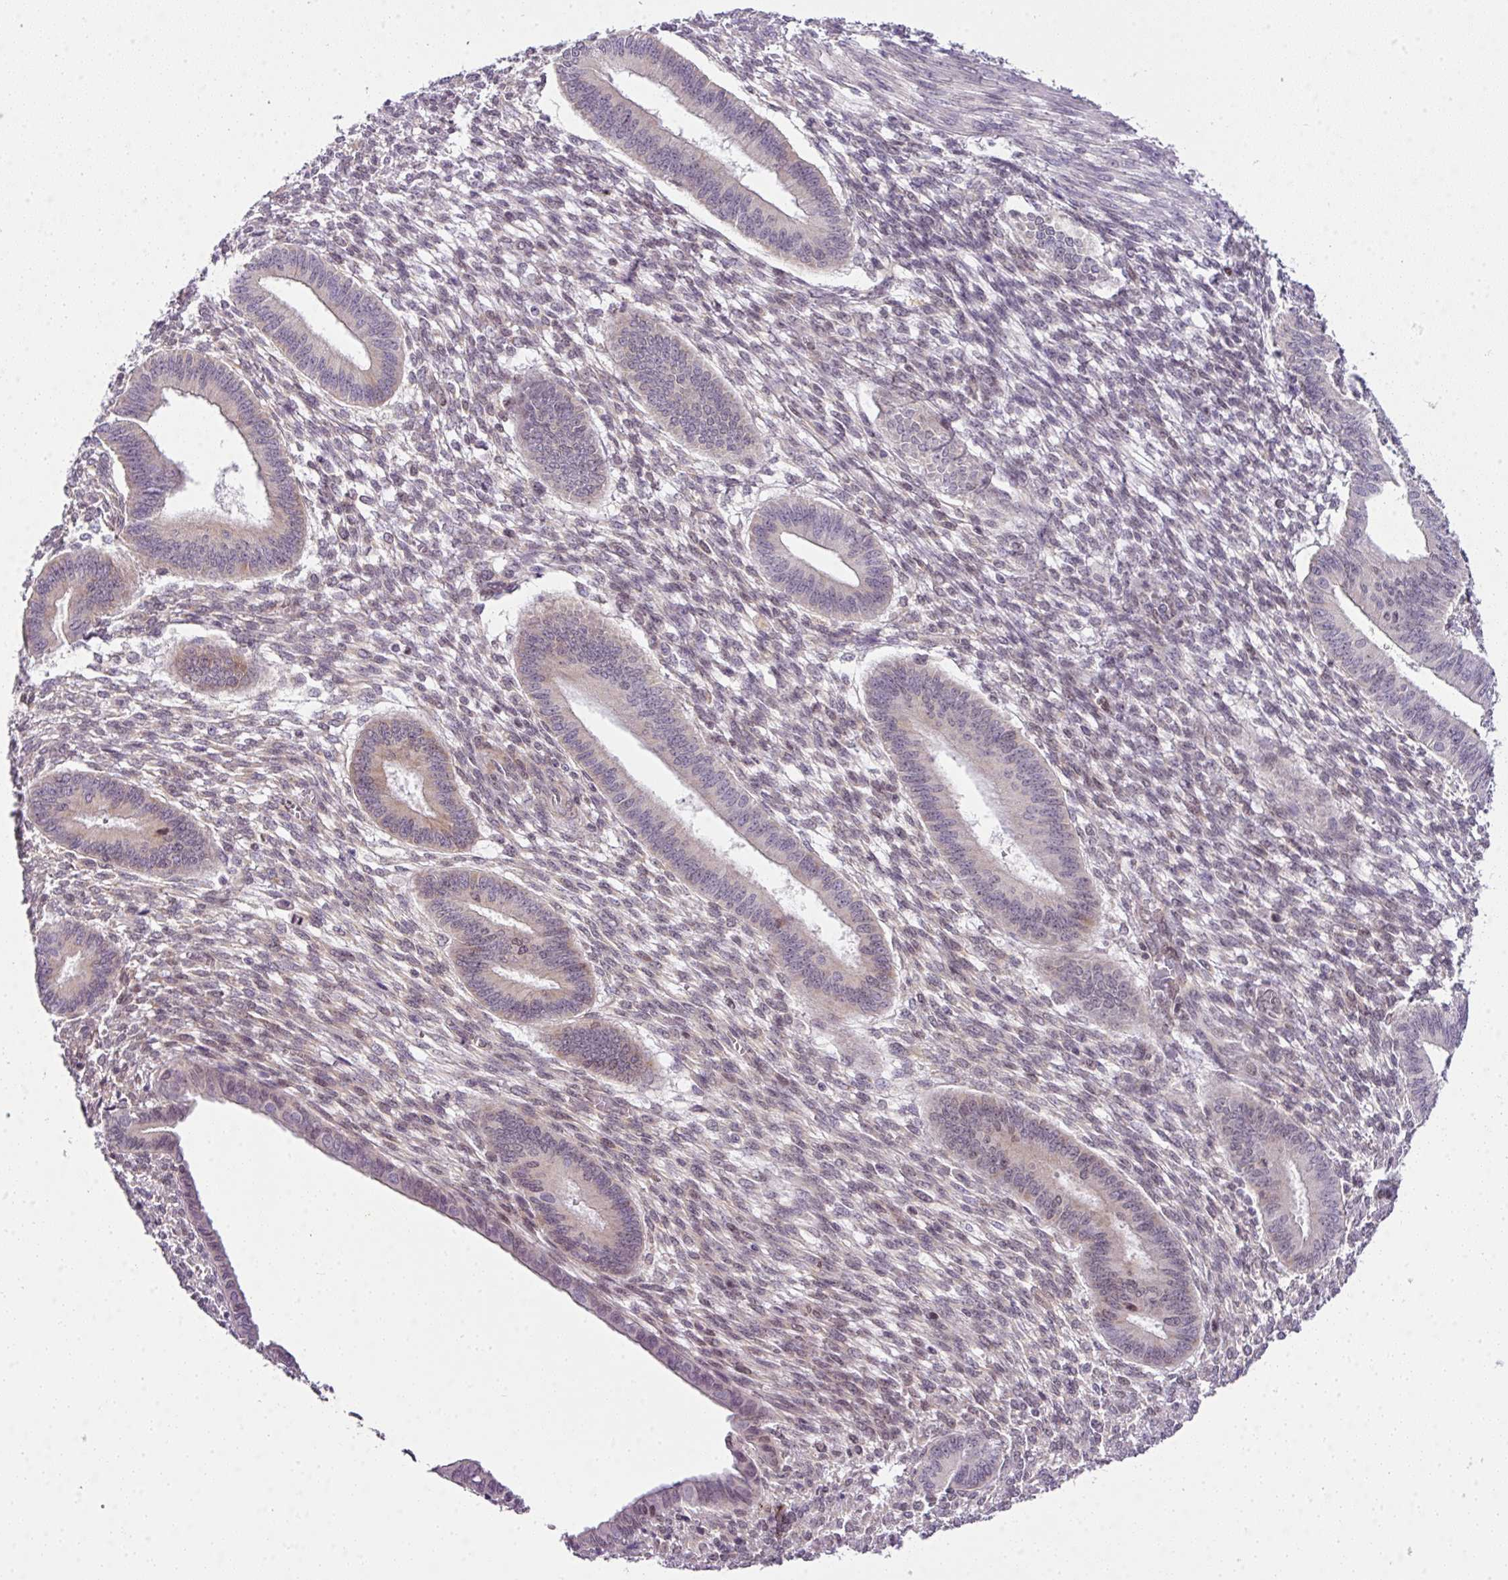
{"staining": {"intensity": "weak", "quantity": "<25%", "location": "cytoplasmic/membranous"}, "tissue": "endometrium", "cell_type": "Cells in endometrial stroma", "image_type": "normal", "snomed": [{"axis": "morphology", "description": "Normal tissue, NOS"}, {"axis": "topography", "description": "Endometrium"}], "caption": "IHC photomicrograph of unremarkable human endometrium stained for a protein (brown), which shows no expression in cells in endometrial stroma. The staining is performed using DAB (3,3'-diaminobenzidine) brown chromogen with nuclei counter-stained in using hematoxylin.", "gene": "FAM32A", "patient": {"sex": "female", "age": 36}}